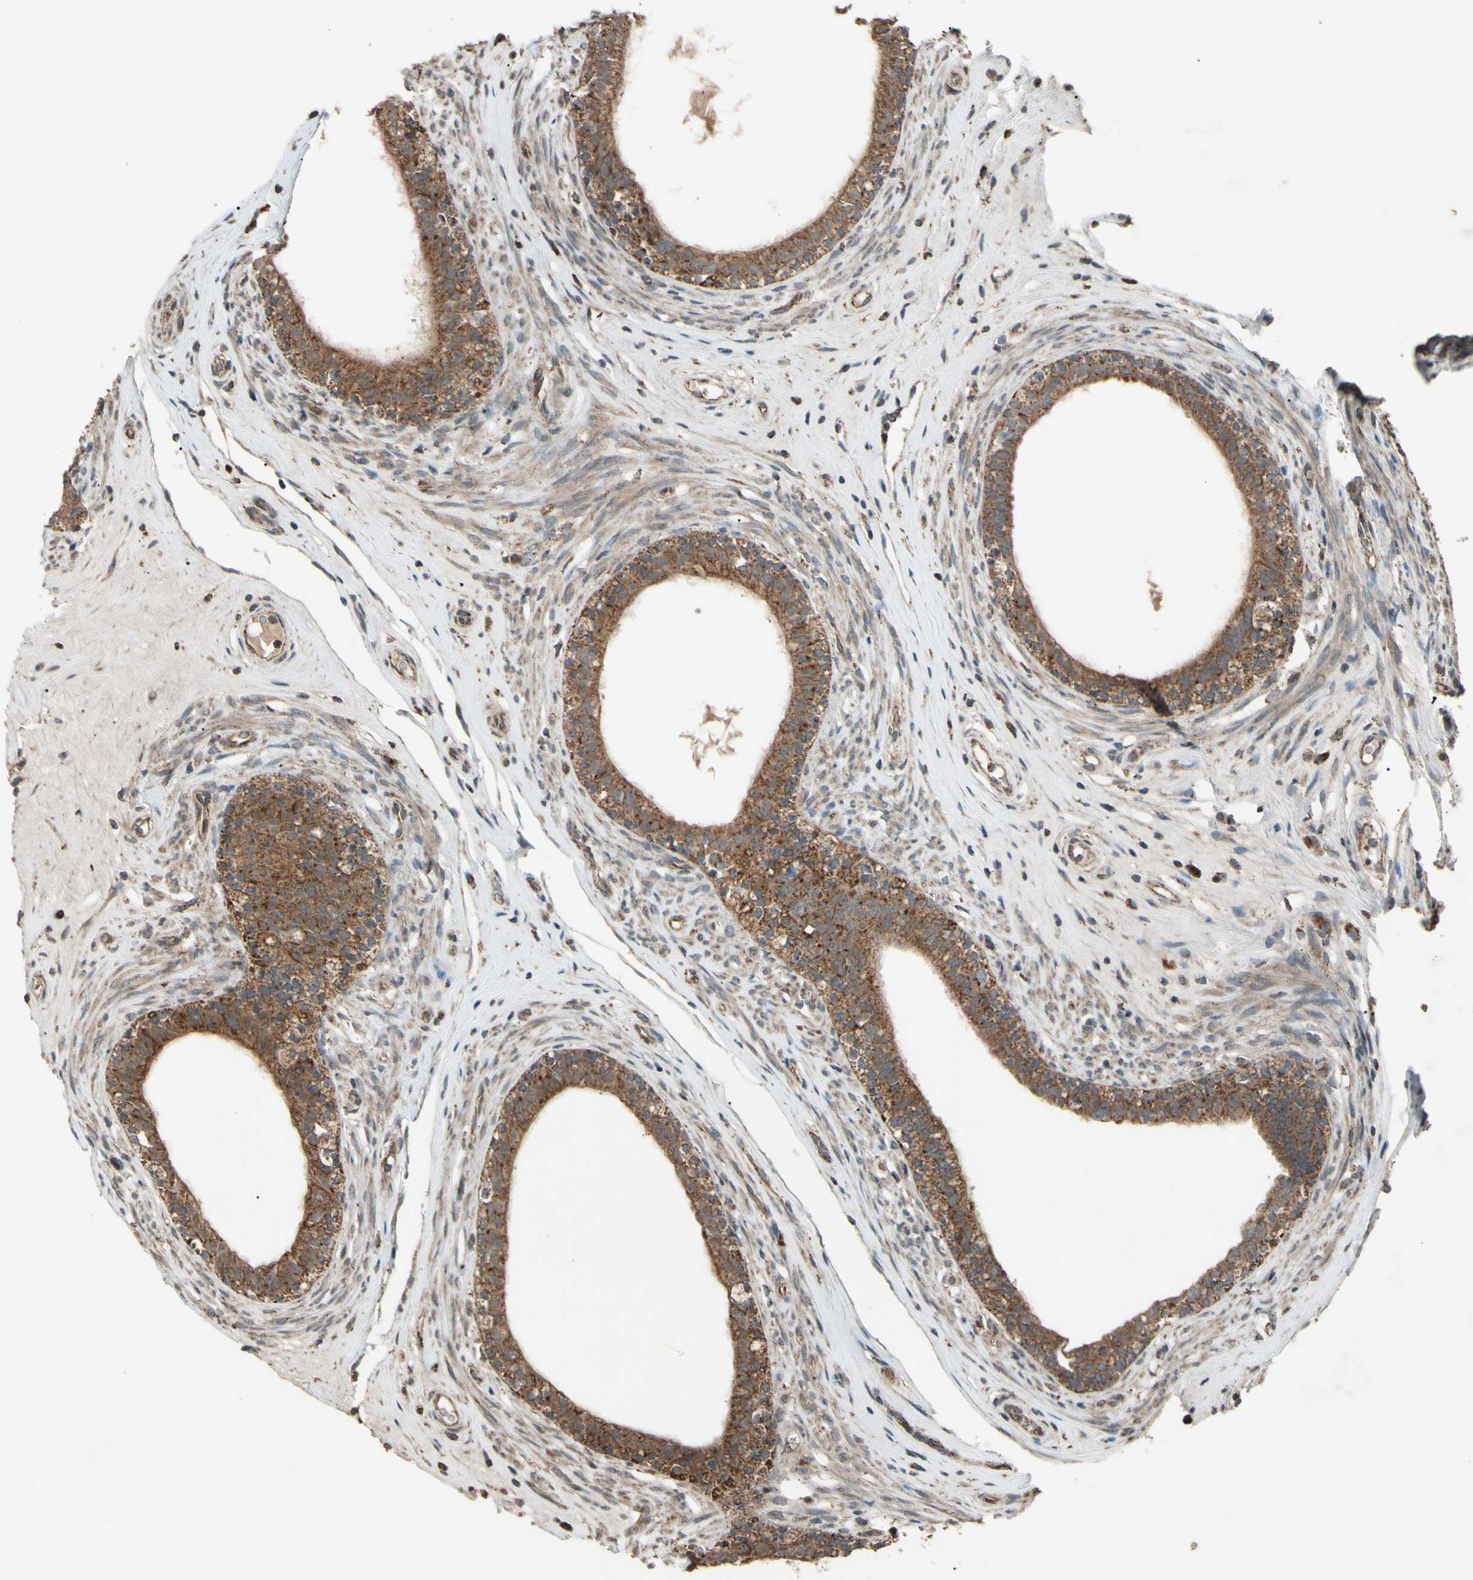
{"staining": {"intensity": "strong", "quantity": ">75%", "location": "cytoplasmic/membranous"}, "tissue": "epididymis", "cell_type": "Glandular cells", "image_type": "normal", "snomed": [{"axis": "morphology", "description": "Normal tissue, NOS"}, {"axis": "morphology", "description": "Inflammation, NOS"}, {"axis": "topography", "description": "Epididymis"}], "caption": "High-power microscopy captured an immunohistochemistry (IHC) histopathology image of benign epididymis, revealing strong cytoplasmic/membranous staining in about >75% of glandular cells.", "gene": "ACOT8", "patient": {"sex": "male", "age": 84}}